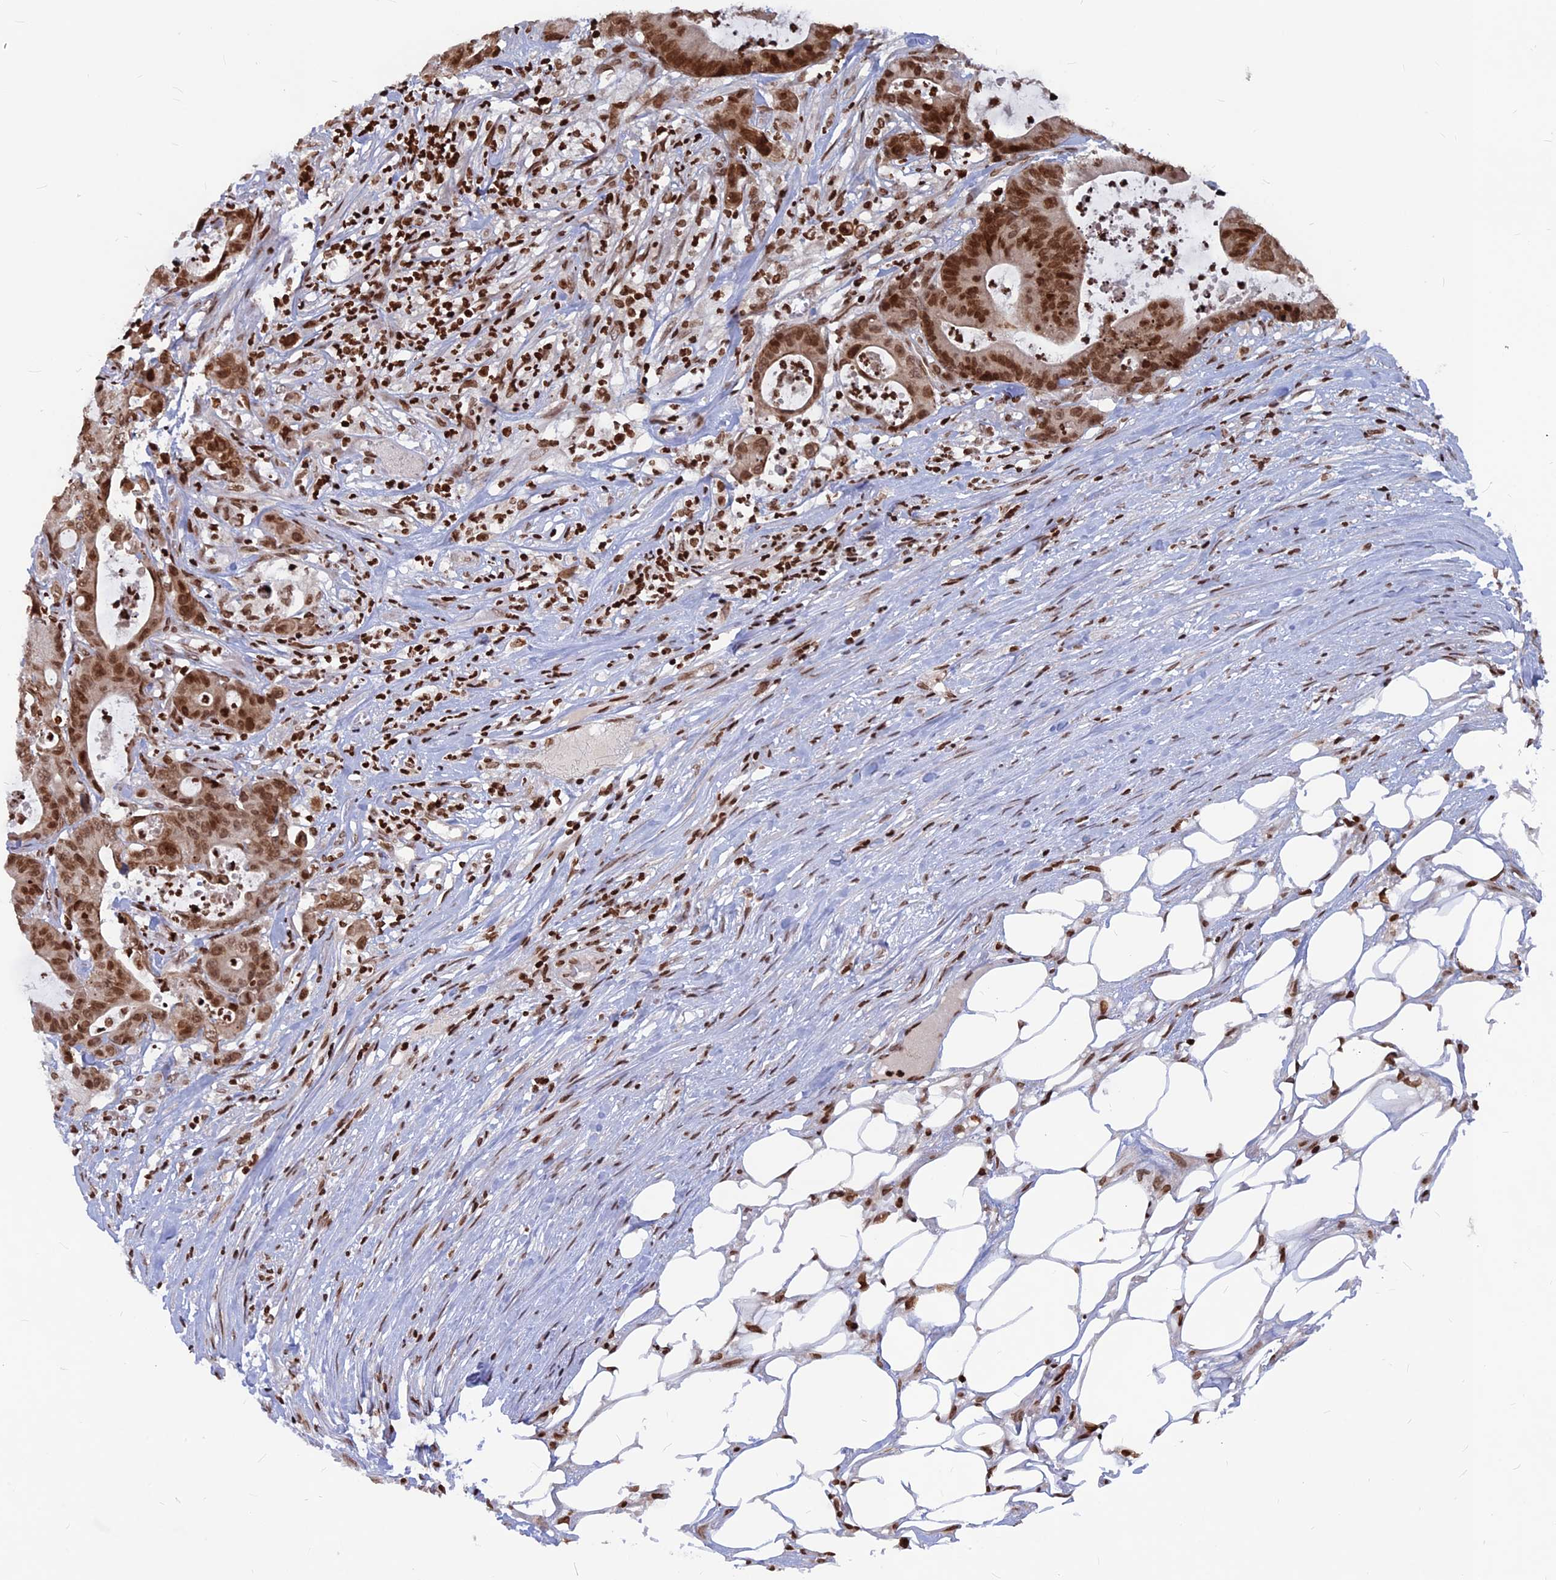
{"staining": {"intensity": "strong", "quantity": ">75%", "location": "nuclear"}, "tissue": "colorectal cancer", "cell_type": "Tumor cells", "image_type": "cancer", "snomed": [{"axis": "morphology", "description": "Adenocarcinoma, NOS"}, {"axis": "topography", "description": "Colon"}], "caption": "Immunohistochemistry (IHC) of colorectal adenocarcinoma demonstrates high levels of strong nuclear expression in approximately >75% of tumor cells.", "gene": "TET2", "patient": {"sex": "female", "age": 84}}